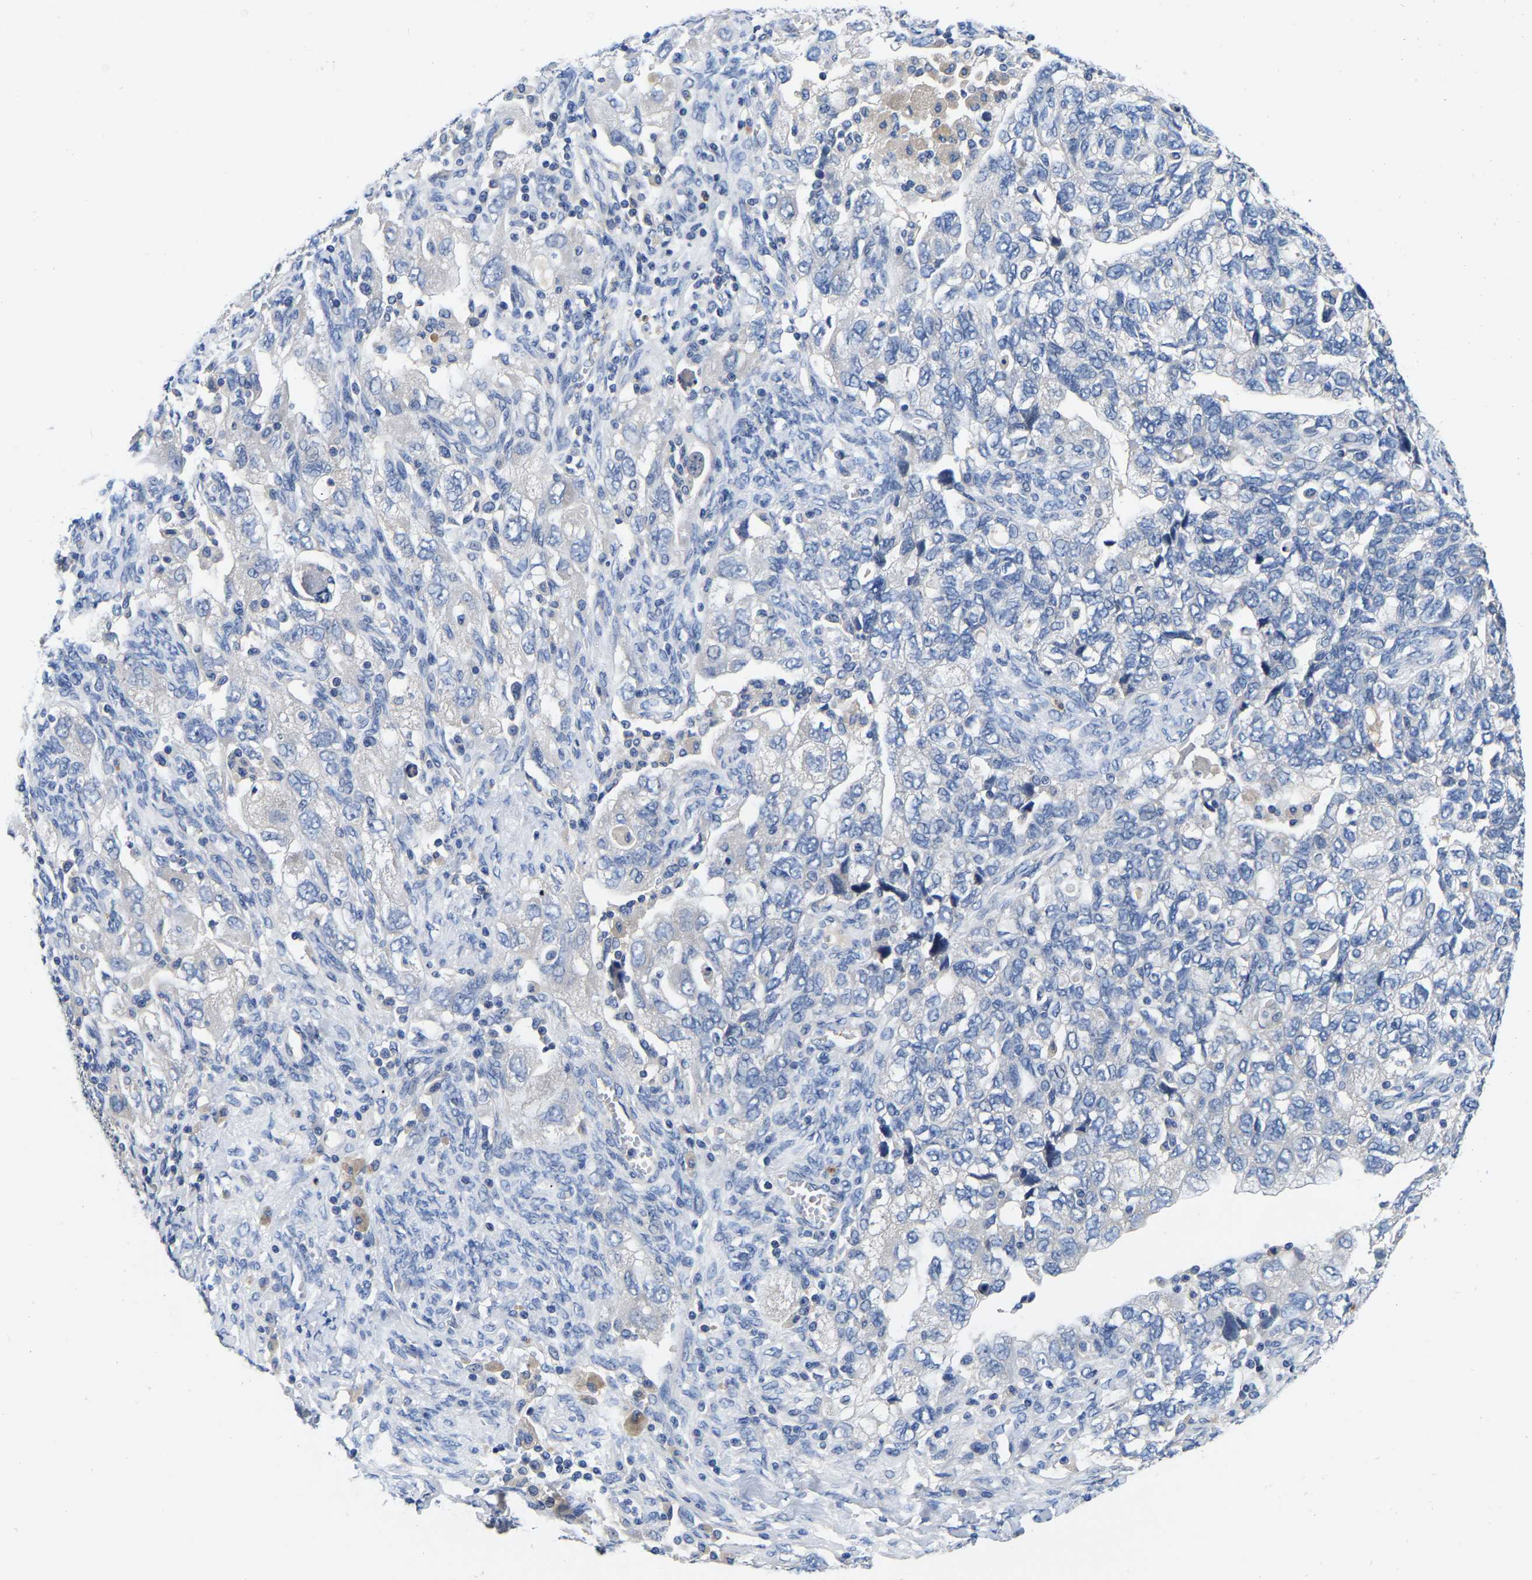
{"staining": {"intensity": "negative", "quantity": "none", "location": "none"}, "tissue": "ovarian cancer", "cell_type": "Tumor cells", "image_type": "cancer", "snomed": [{"axis": "morphology", "description": "Carcinoma, NOS"}, {"axis": "morphology", "description": "Cystadenocarcinoma, serous, NOS"}, {"axis": "topography", "description": "Ovary"}], "caption": "Immunohistochemical staining of ovarian cancer exhibits no significant staining in tumor cells.", "gene": "RAB27B", "patient": {"sex": "female", "age": 69}}